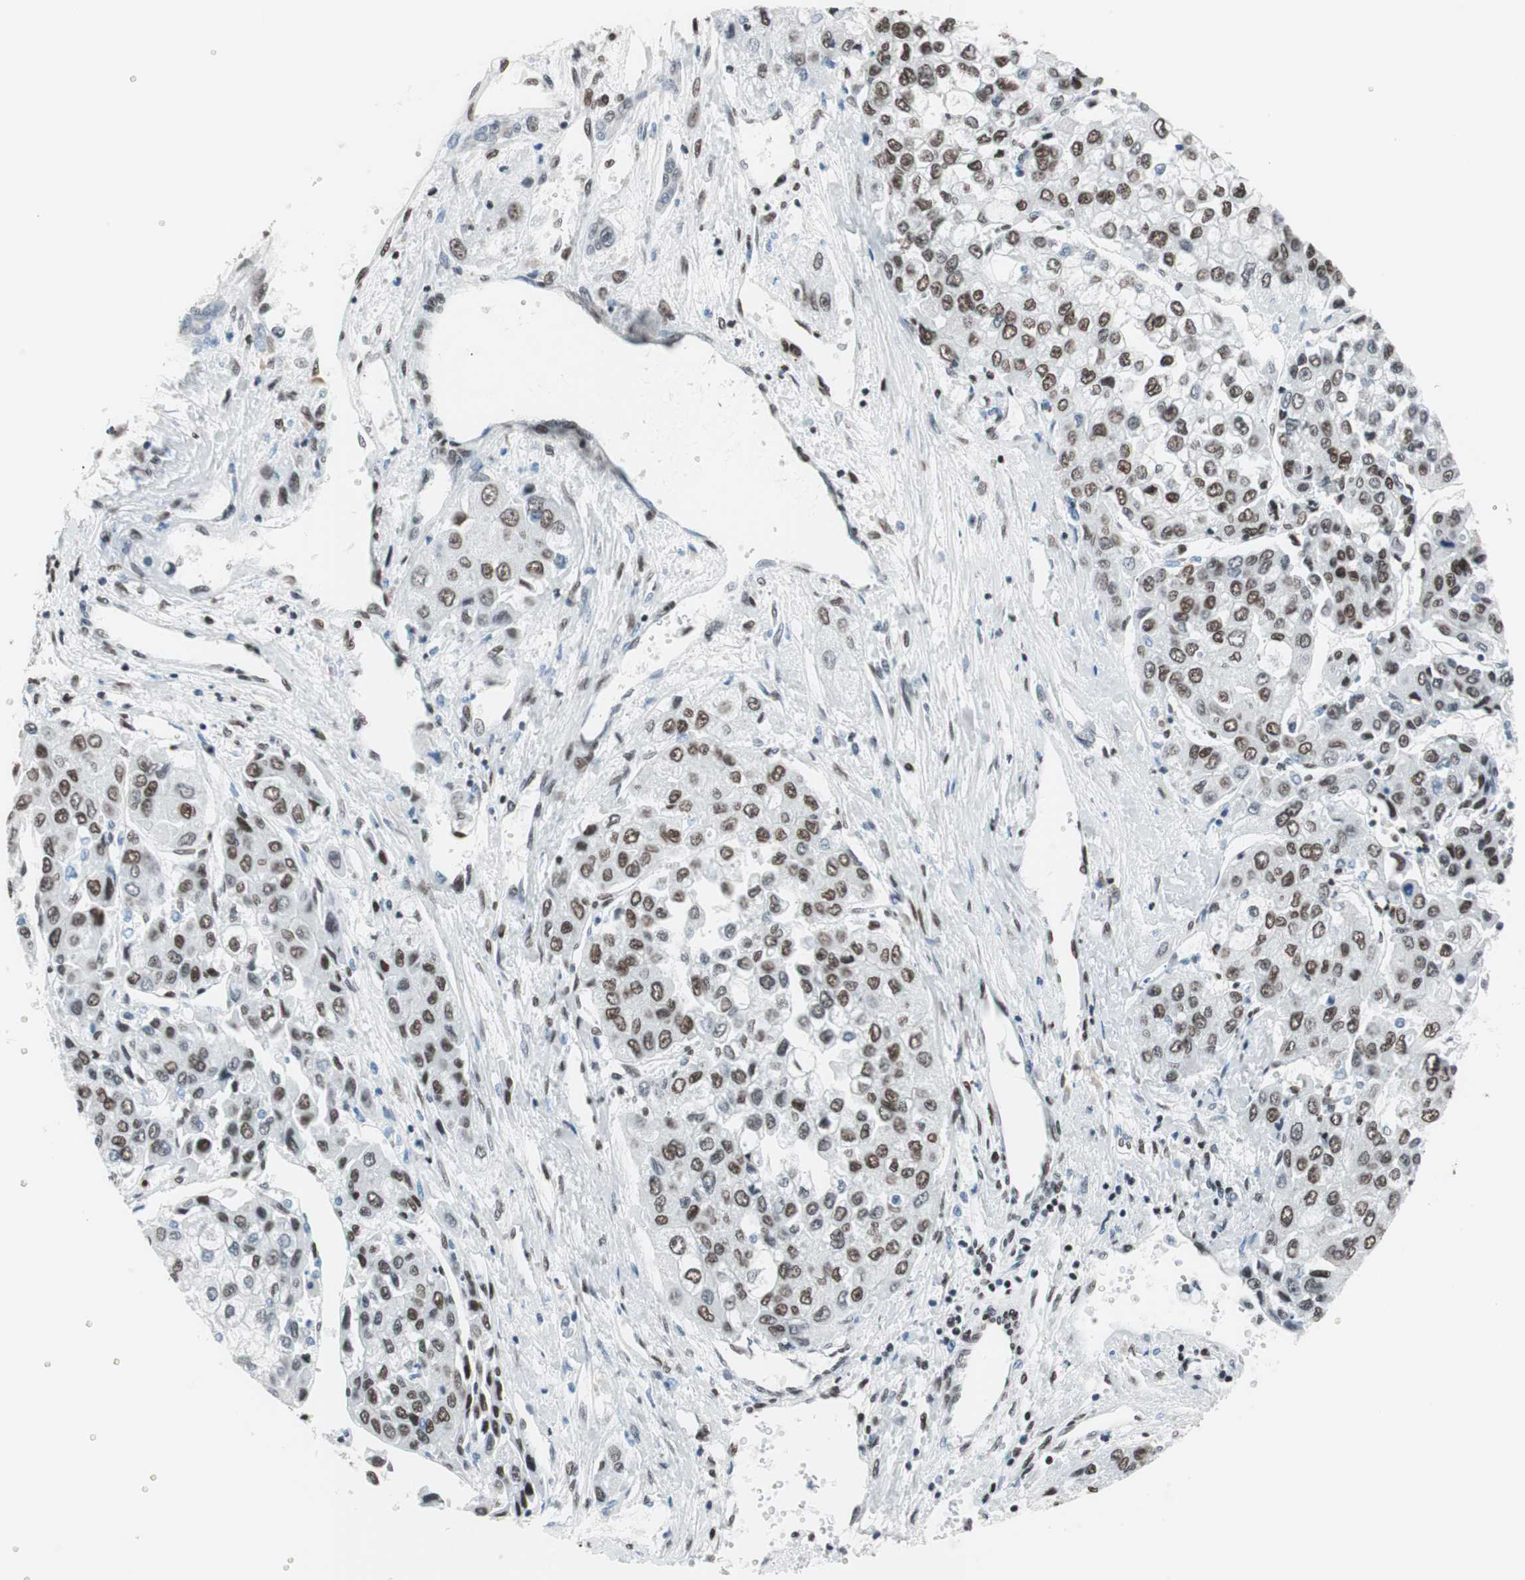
{"staining": {"intensity": "moderate", "quantity": "25%-75%", "location": "nuclear"}, "tissue": "liver cancer", "cell_type": "Tumor cells", "image_type": "cancer", "snomed": [{"axis": "morphology", "description": "Carcinoma, Hepatocellular, NOS"}, {"axis": "topography", "description": "Liver"}], "caption": "Immunohistochemistry (DAB) staining of liver cancer shows moderate nuclear protein expression in approximately 25%-75% of tumor cells. (Stains: DAB (3,3'-diaminobenzidine) in brown, nuclei in blue, Microscopy: brightfield microscopy at high magnification).", "gene": "ARID1A", "patient": {"sex": "female", "age": 66}}